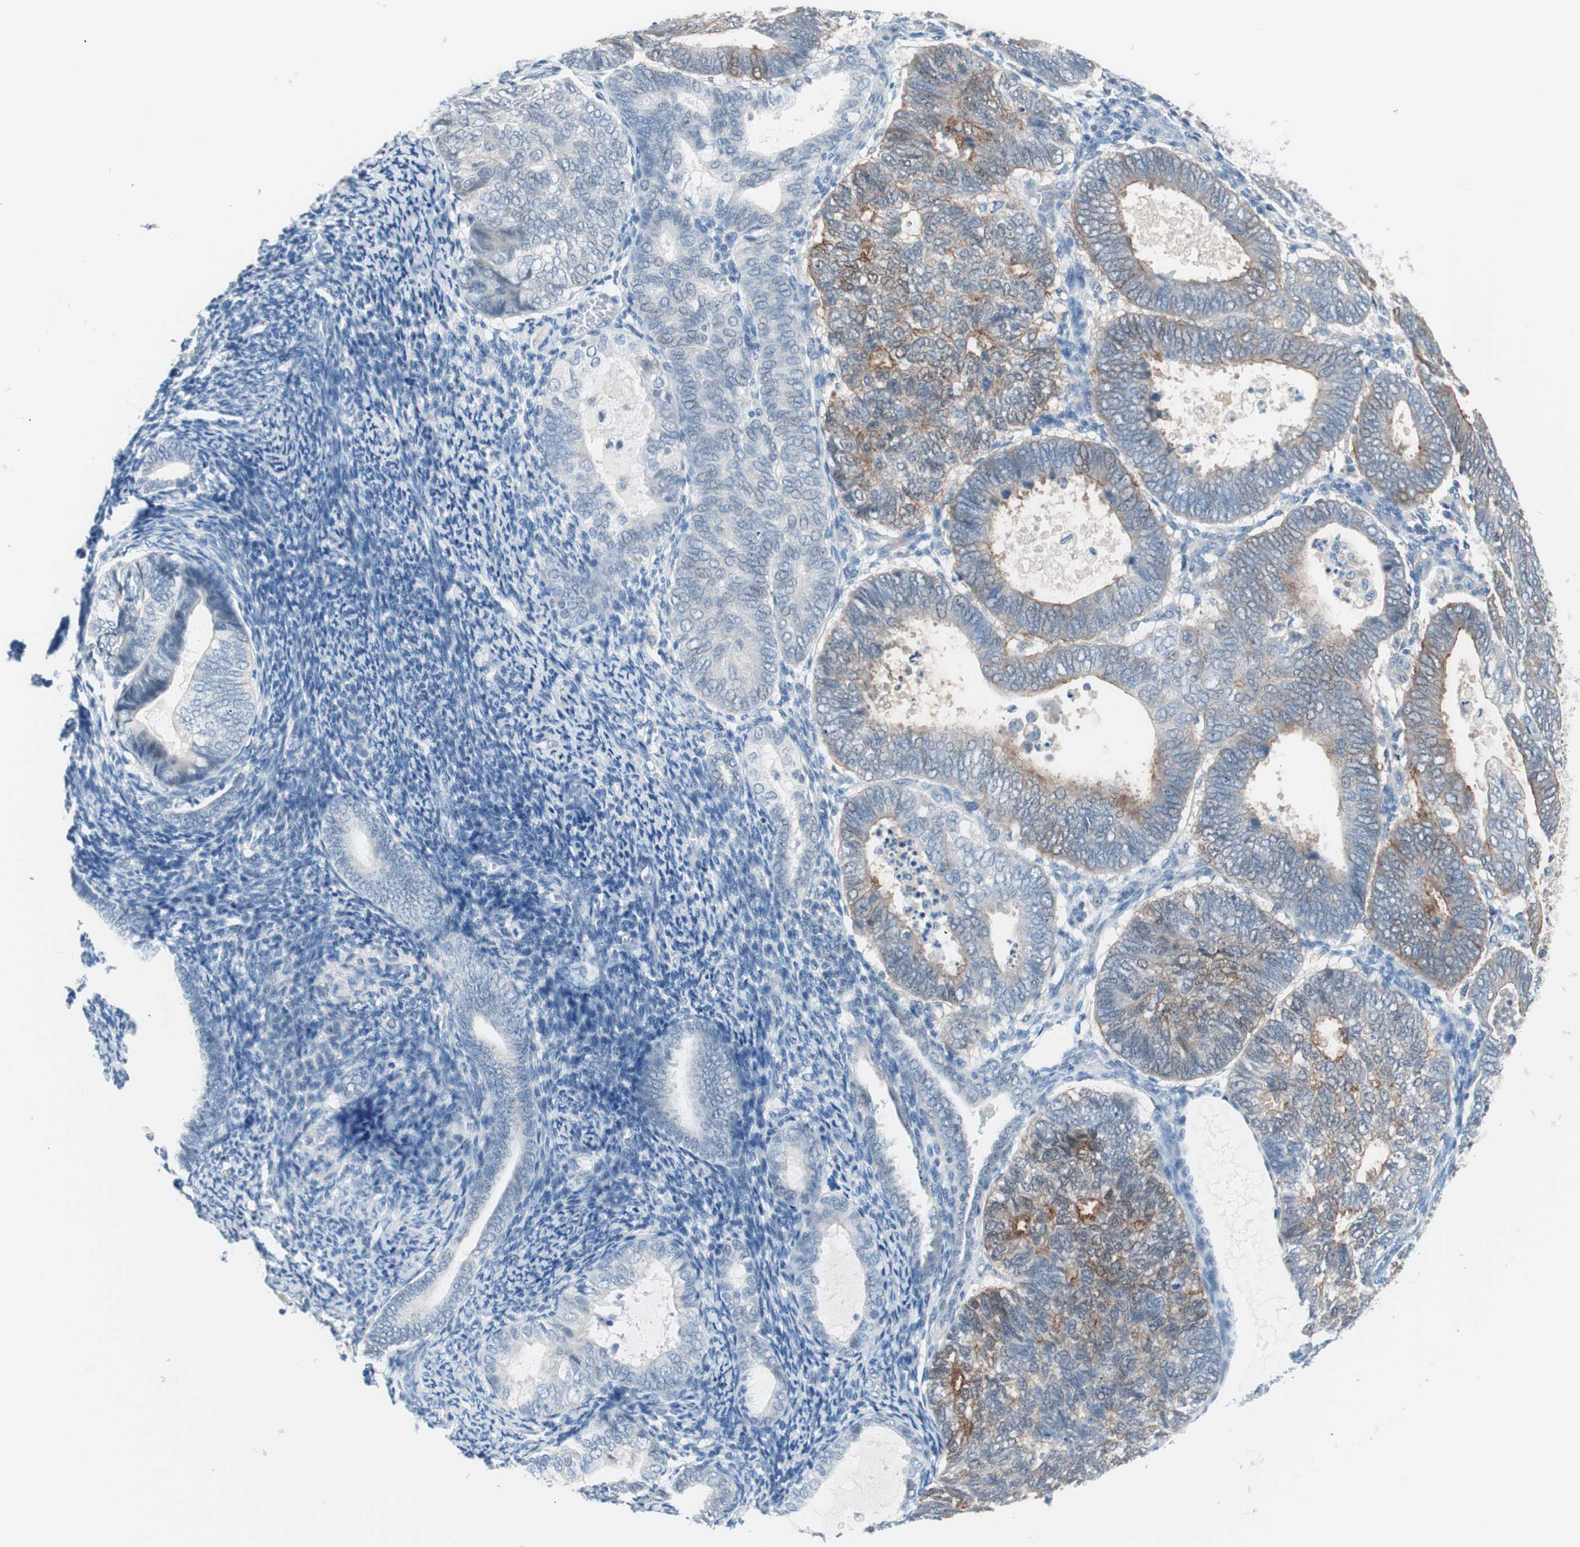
{"staining": {"intensity": "moderate", "quantity": "<25%", "location": "cytoplasmic/membranous"}, "tissue": "endometrial cancer", "cell_type": "Tumor cells", "image_type": "cancer", "snomed": [{"axis": "morphology", "description": "Adenocarcinoma, NOS"}, {"axis": "topography", "description": "Uterus"}], "caption": "Endometrial adenocarcinoma tissue displays moderate cytoplasmic/membranous expression in about <25% of tumor cells", "gene": "VIL1", "patient": {"sex": "female", "age": 60}}